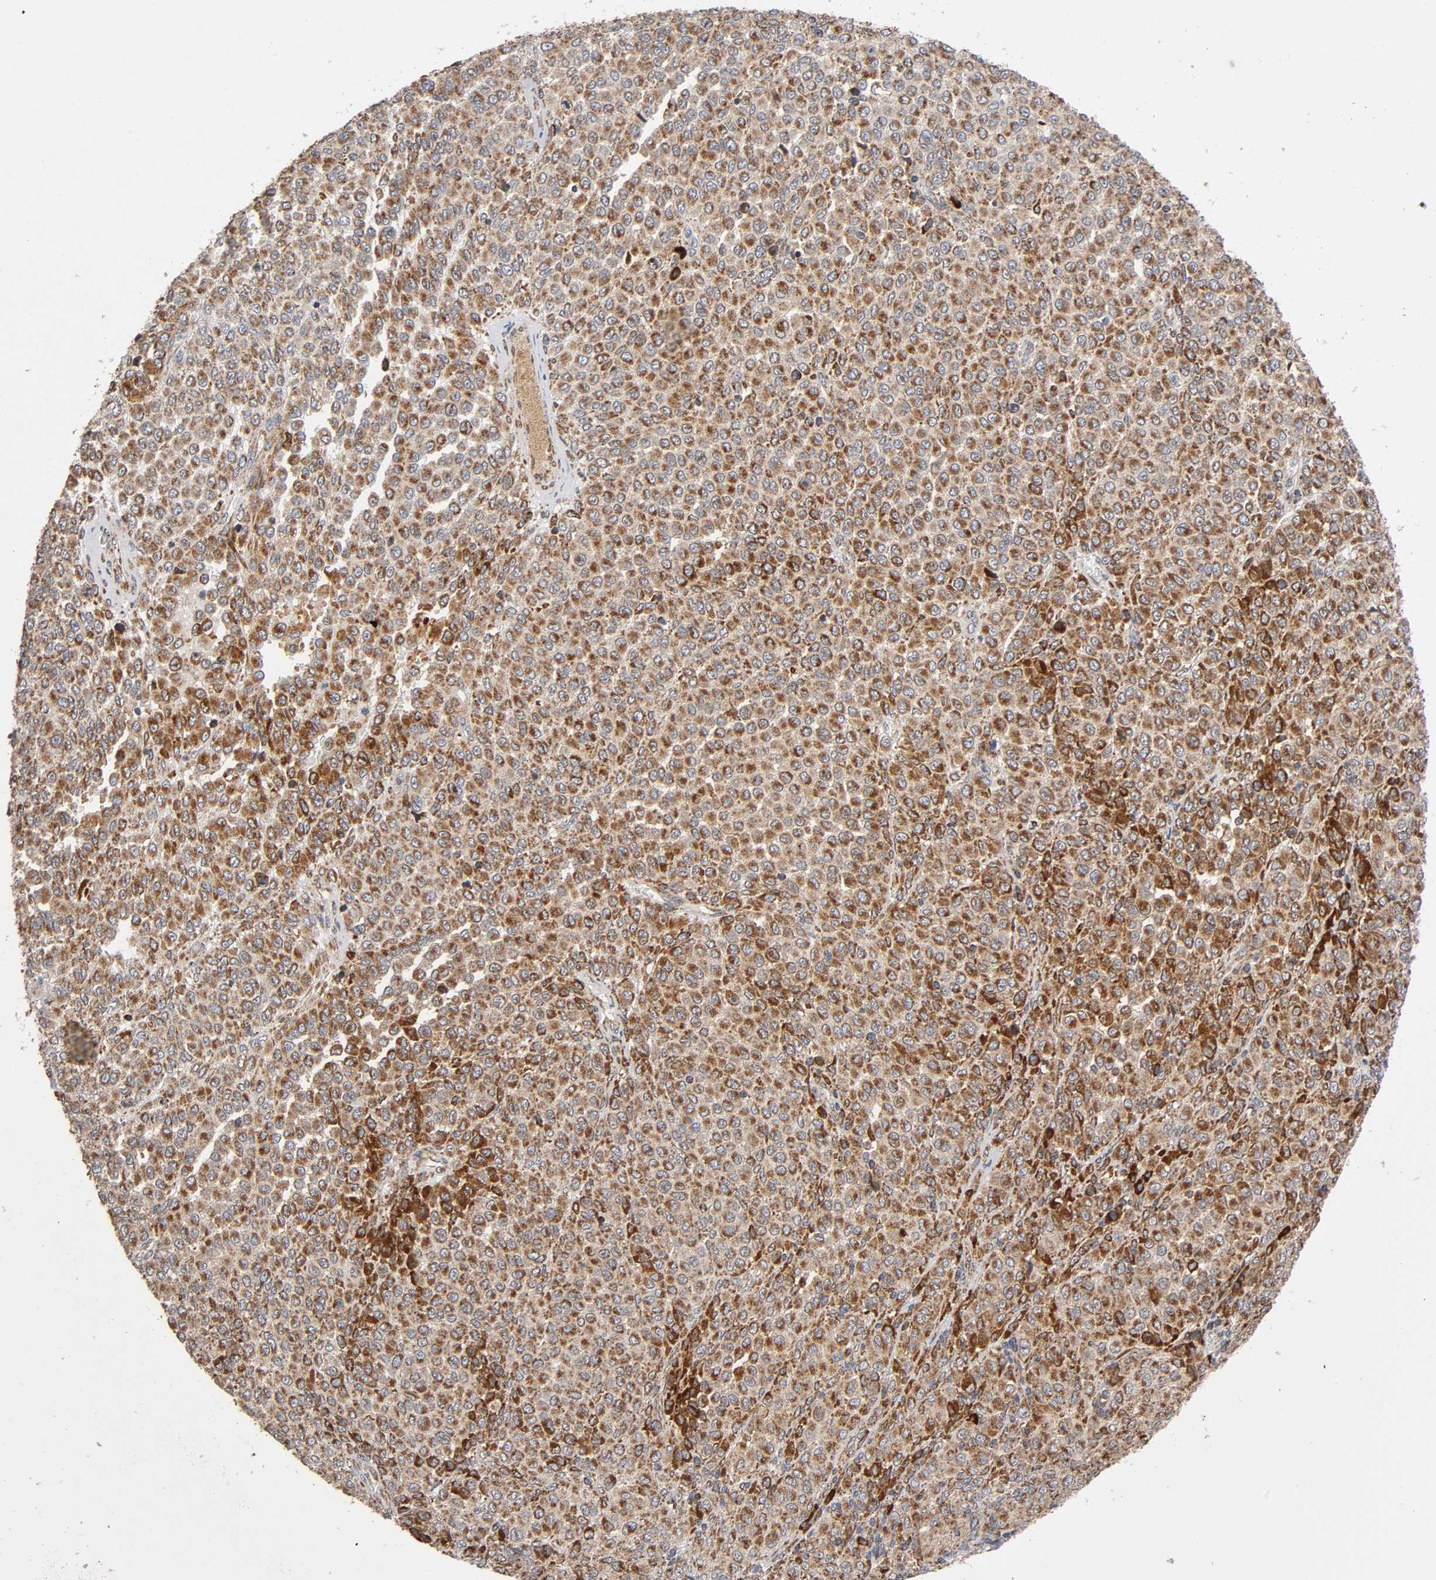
{"staining": {"intensity": "strong", "quantity": "25%-75%", "location": "cytoplasmic/membranous"}, "tissue": "melanoma", "cell_type": "Tumor cells", "image_type": "cancer", "snomed": [{"axis": "morphology", "description": "Malignant melanoma, Metastatic site"}, {"axis": "topography", "description": "Pancreas"}], "caption": "Tumor cells reveal strong cytoplasmic/membranous positivity in approximately 25%-75% of cells in melanoma.", "gene": "MAP3K1", "patient": {"sex": "female", "age": 30}}